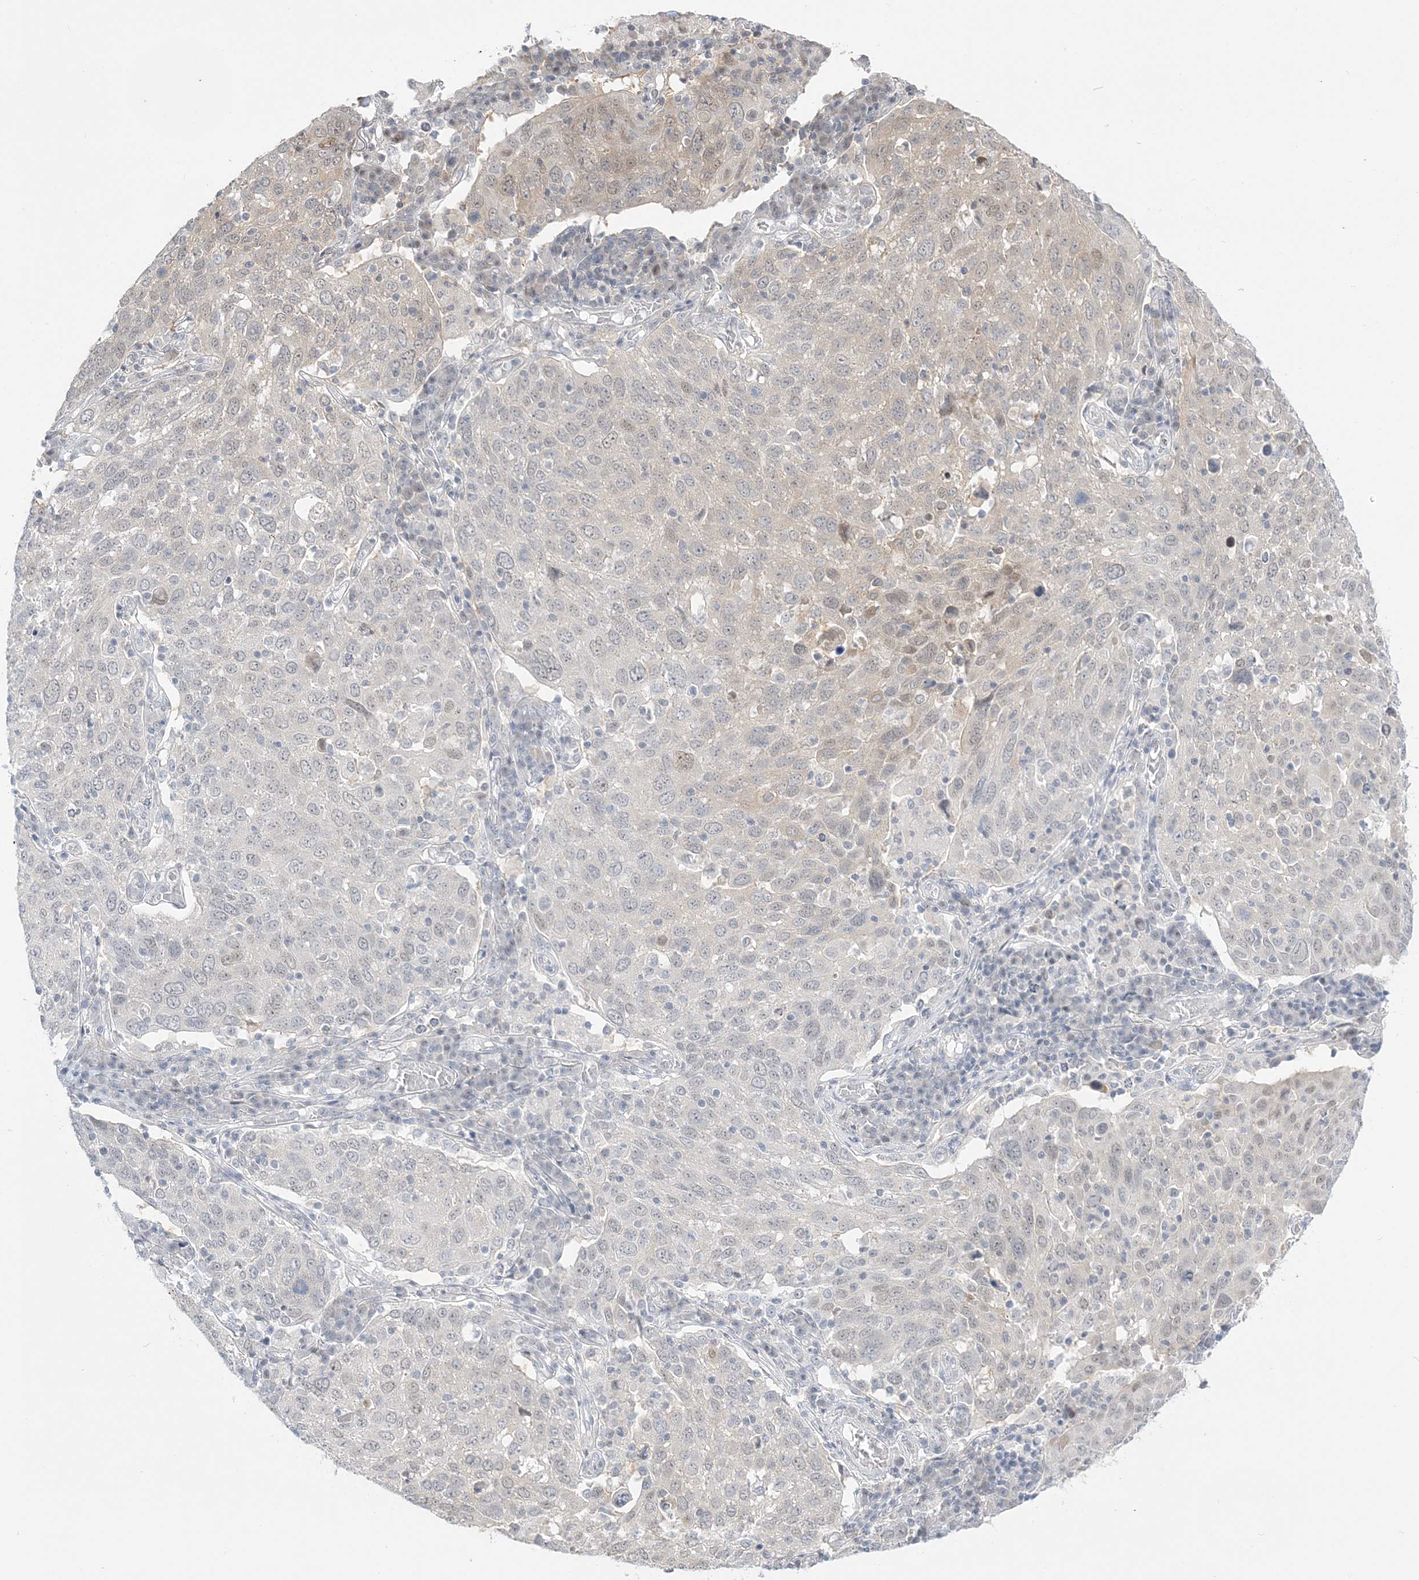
{"staining": {"intensity": "weak", "quantity": "<25%", "location": "cytoplasmic/membranous,nuclear"}, "tissue": "lung cancer", "cell_type": "Tumor cells", "image_type": "cancer", "snomed": [{"axis": "morphology", "description": "Squamous cell carcinoma, NOS"}, {"axis": "topography", "description": "Lung"}], "caption": "There is no significant expression in tumor cells of lung cancer.", "gene": "THADA", "patient": {"sex": "male", "age": 65}}